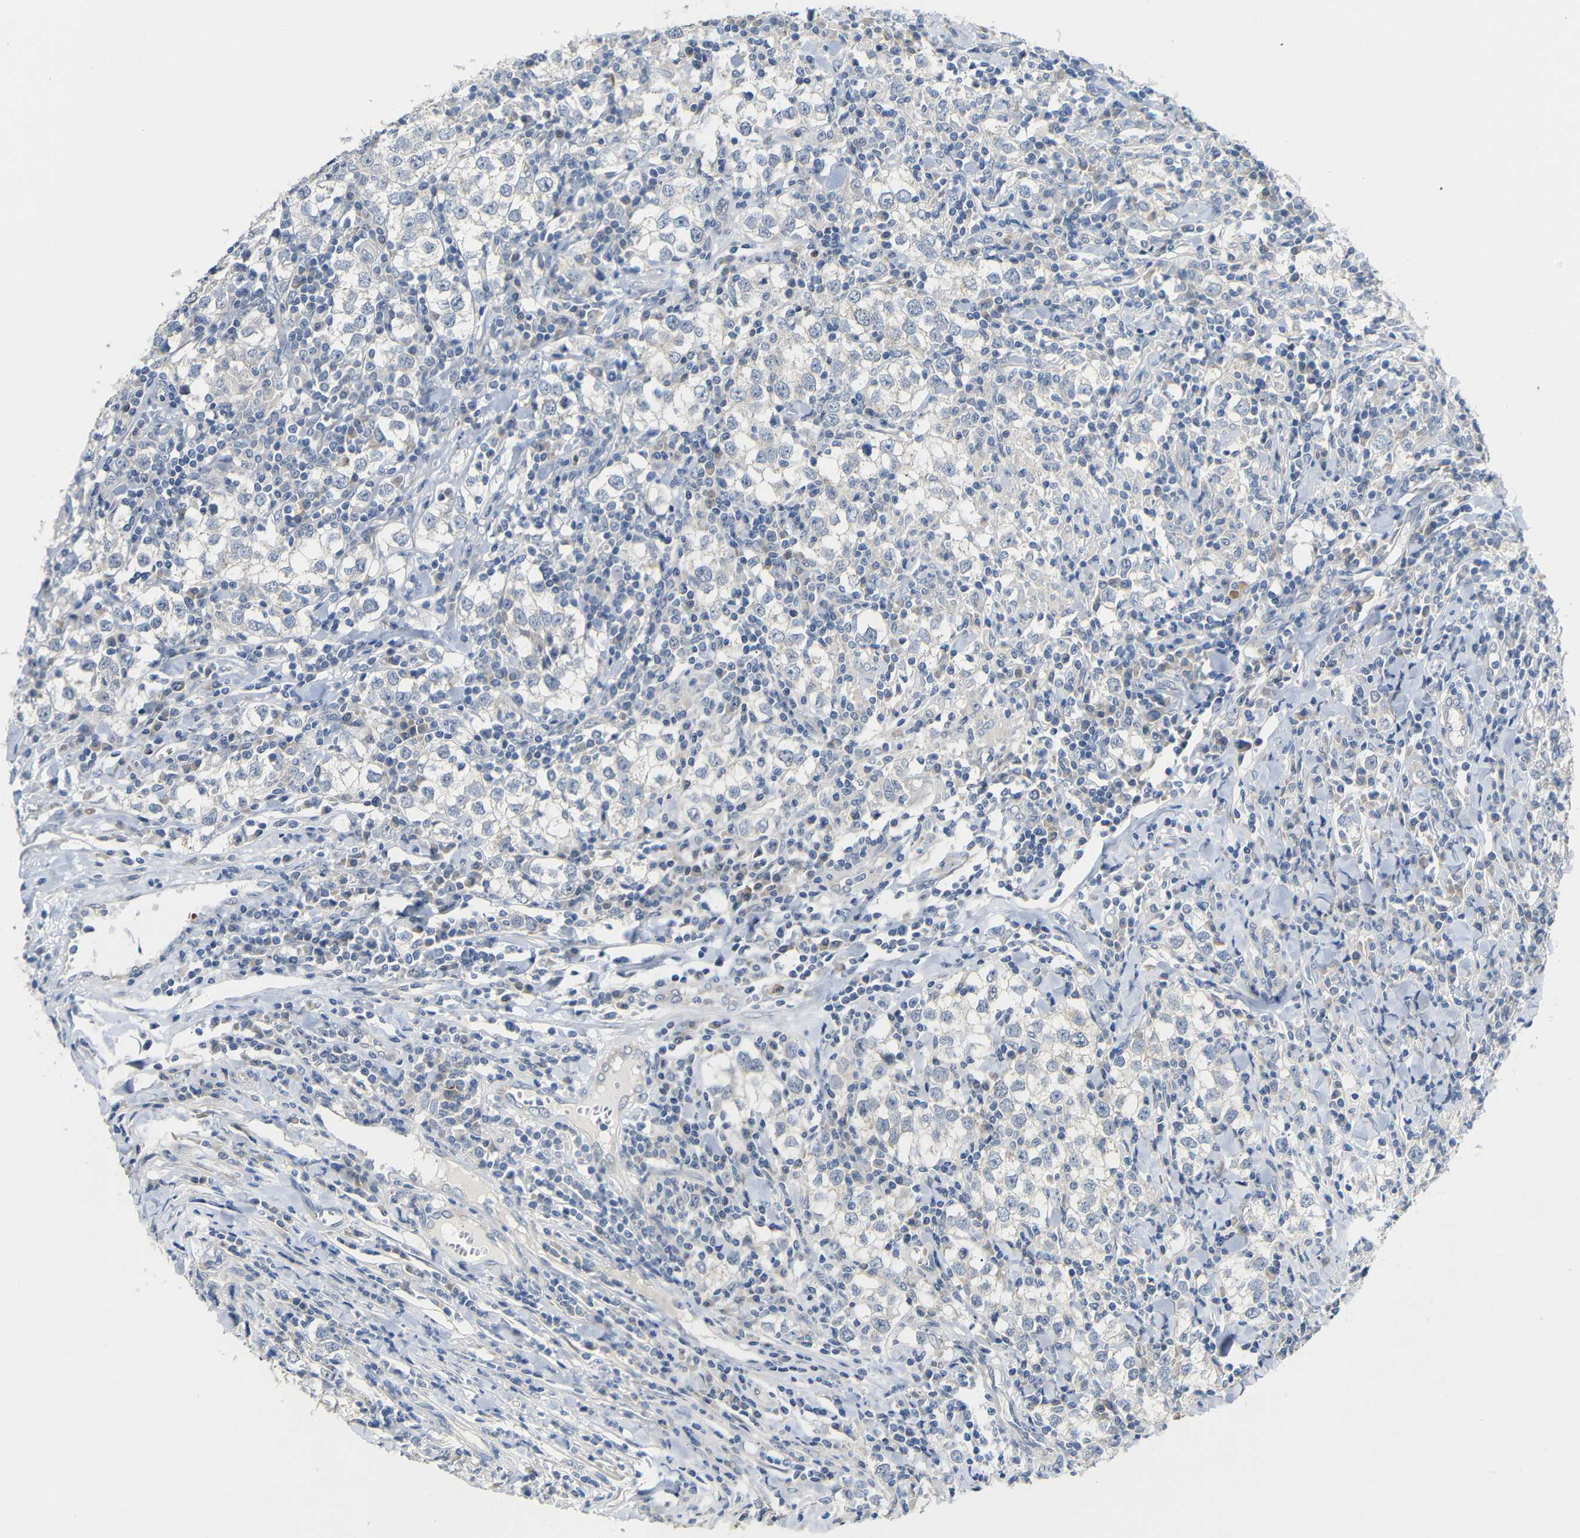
{"staining": {"intensity": "negative", "quantity": "none", "location": "none"}, "tissue": "testis cancer", "cell_type": "Tumor cells", "image_type": "cancer", "snomed": [{"axis": "morphology", "description": "Seminoma, NOS"}, {"axis": "morphology", "description": "Carcinoma, Embryonal, NOS"}, {"axis": "topography", "description": "Testis"}], "caption": "Tumor cells show no significant expression in testis cancer. The staining is performed using DAB brown chromogen with nuclei counter-stained in using hematoxylin.", "gene": "TBC1D32", "patient": {"sex": "male", "age": 36}}